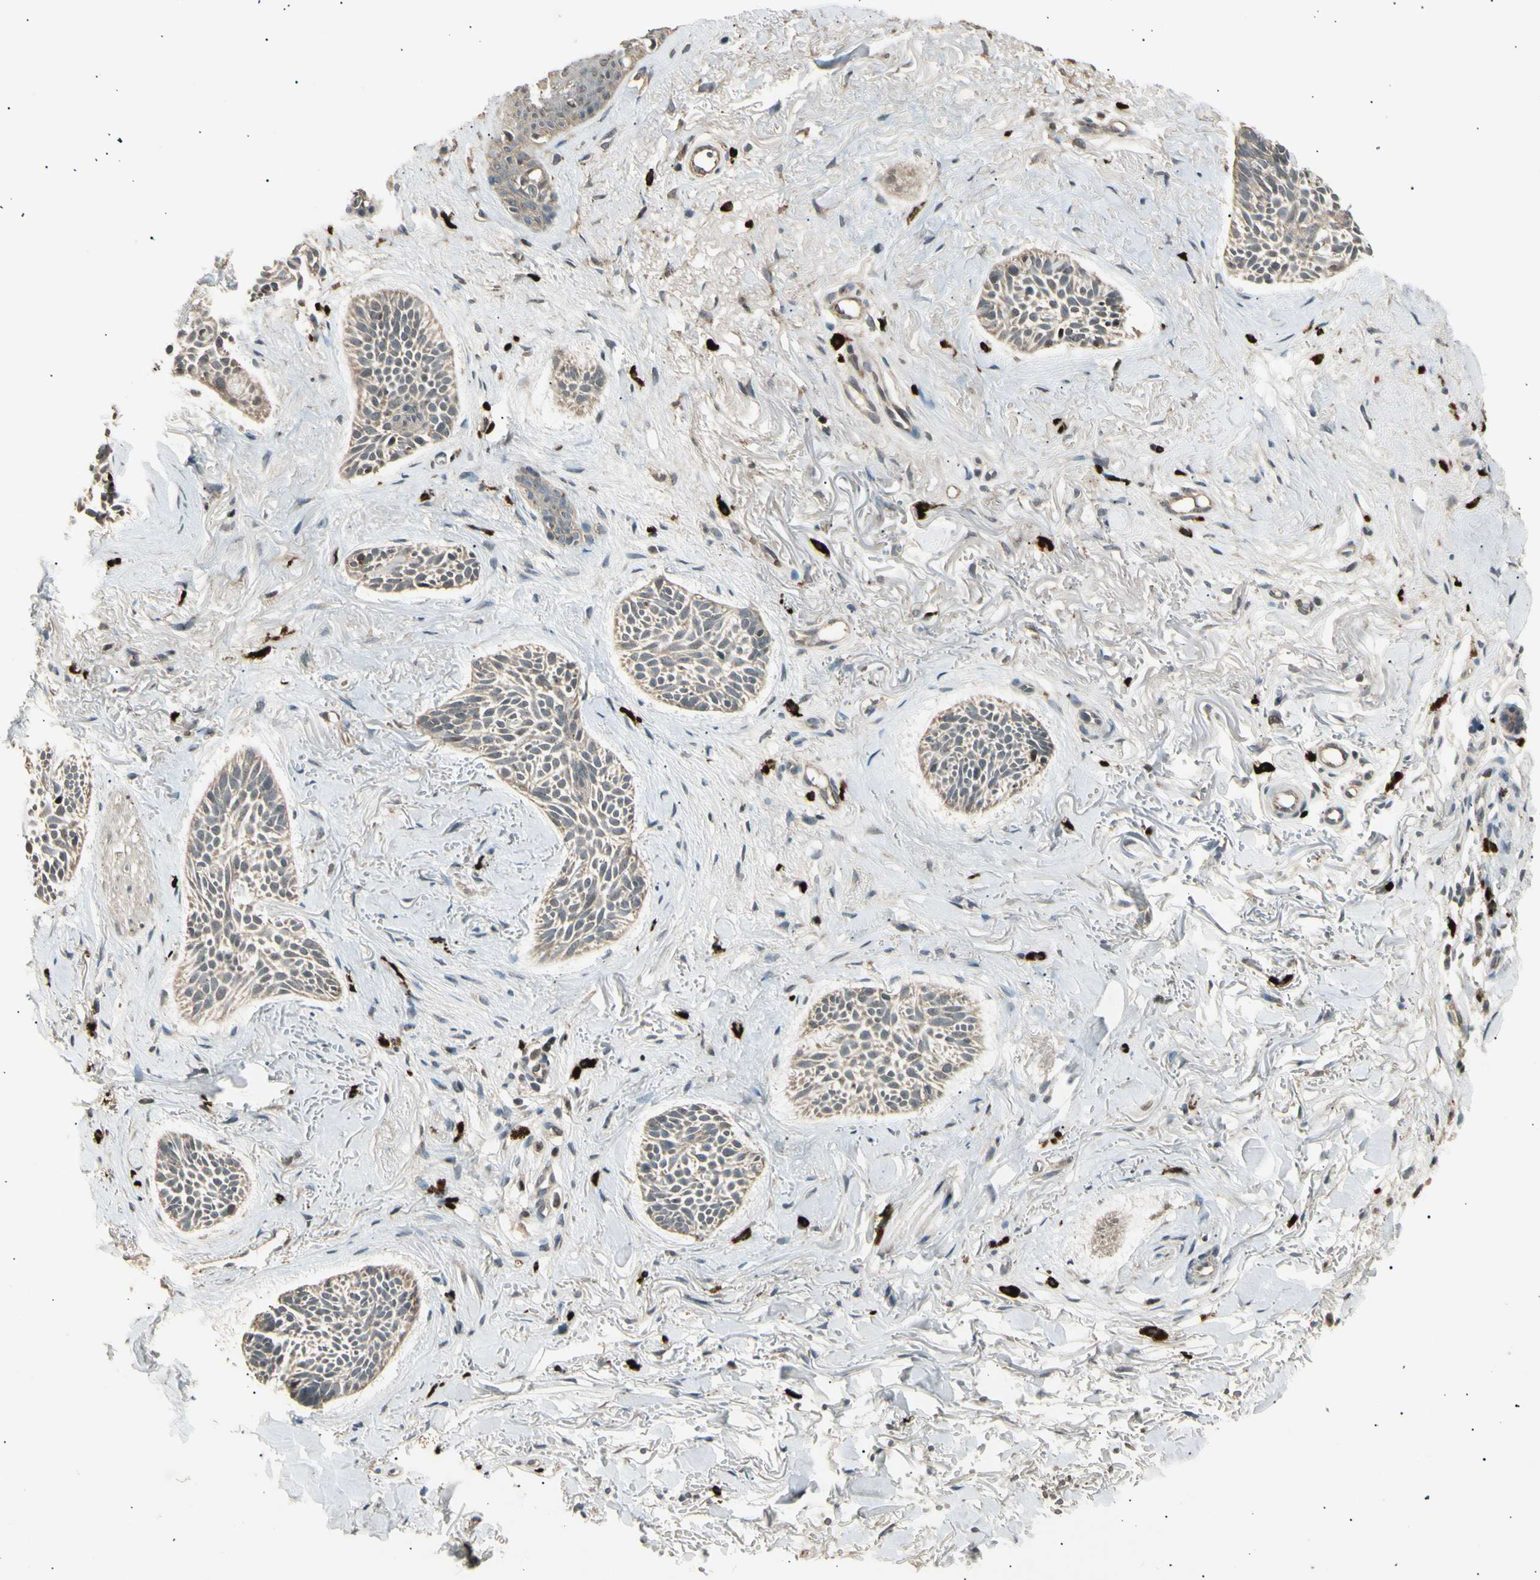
{"staining": {"intensity": "weak", "quantity": ">75%", "location": "cytoplasmic/membranous"}, "tissue": "skin cancer", "cell_type": "Tumor cells", "image_type": "cancer", "snomed": [{"axis": "morphology", "description": "Normal tissue, NOS"}, {"axis": "morphology", "description": "Basal cell carcinoma"}, {"axis": "topography", "description": "Skin"}], "caption": "Protein staining of skin cancer (basal cell carcinoma) tissue reveals weak cytoplasmic/membranous staining in about >75% of tumor cells.", "gene": "NUAK2", "patient": {"sex": "female", "age": 84}}